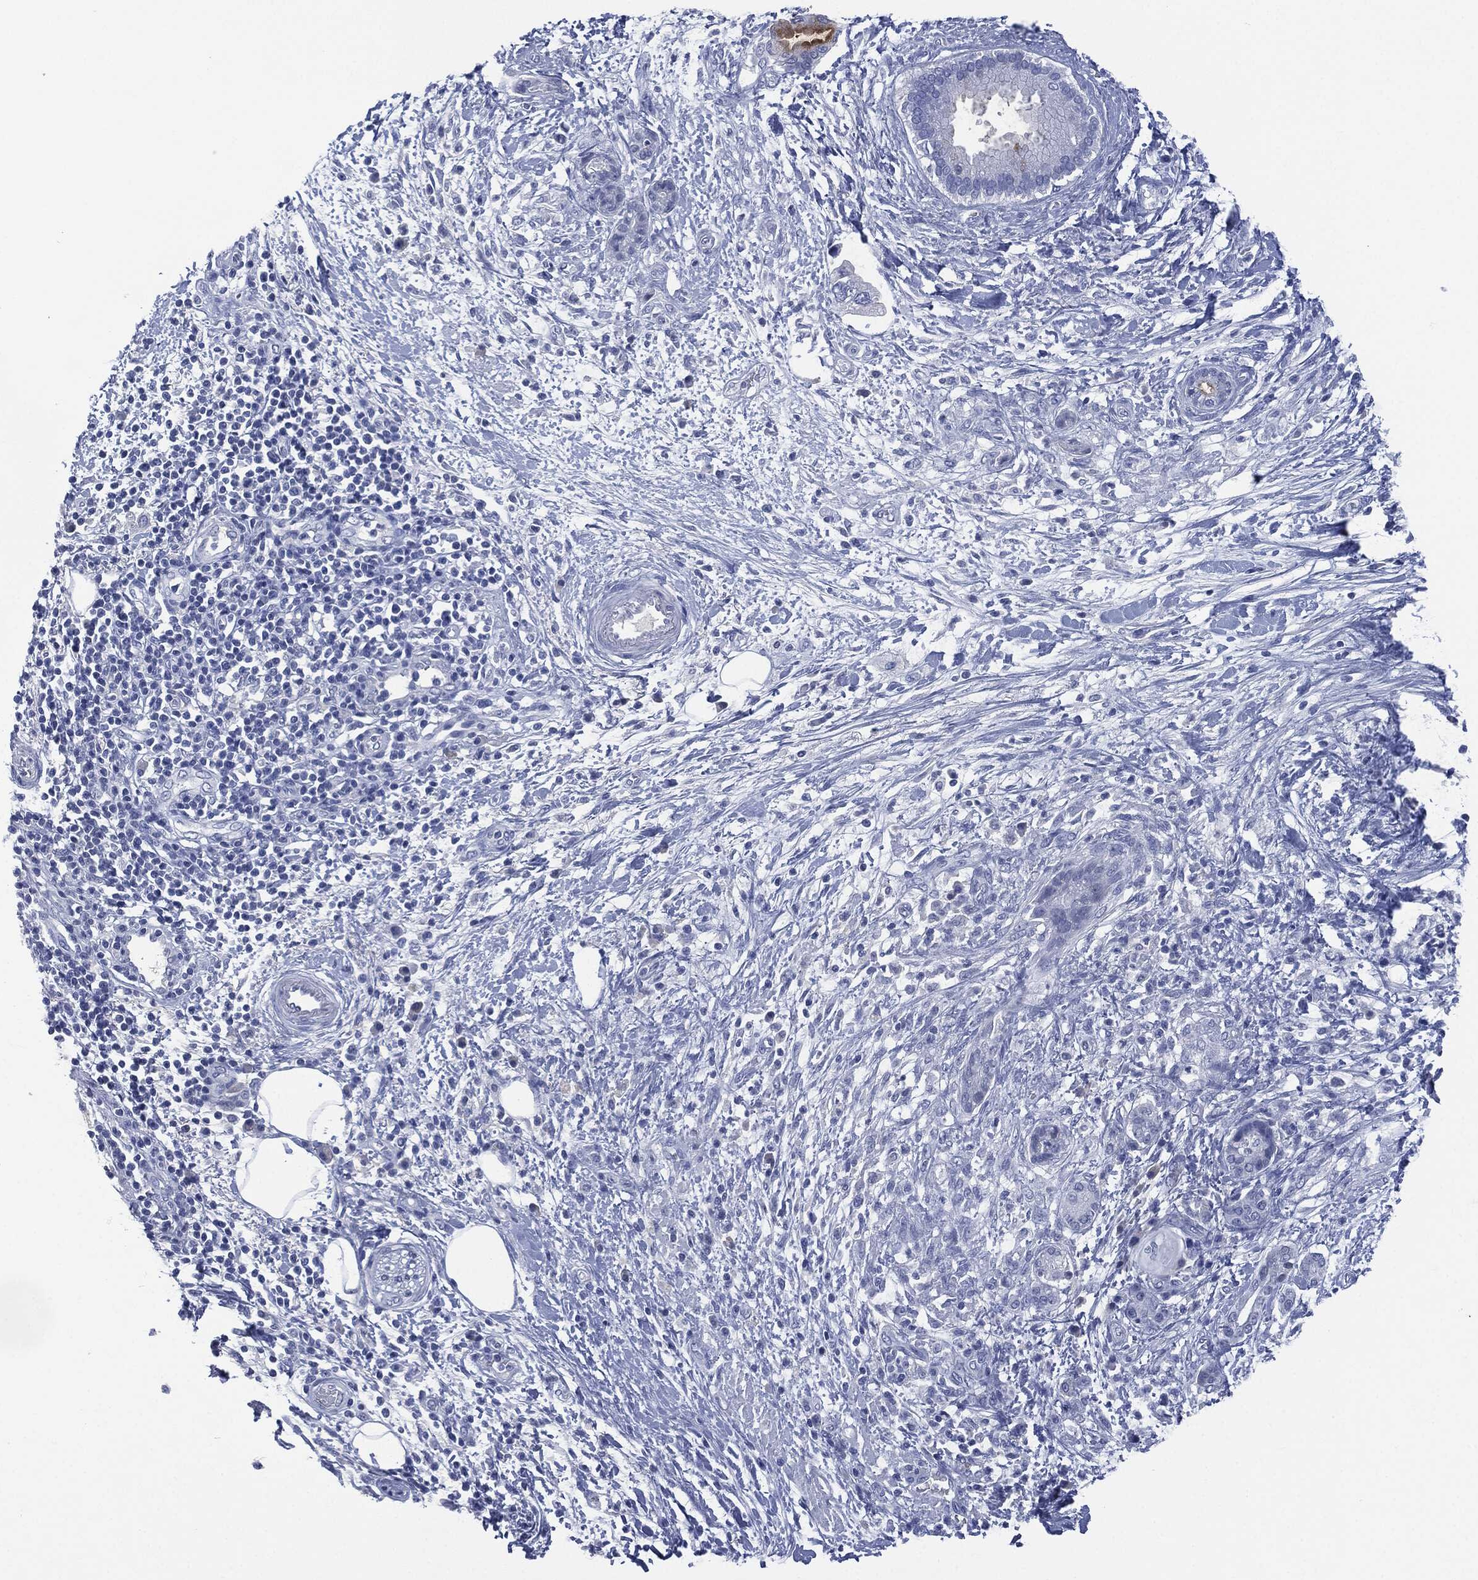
{"staining": {"intensity": "negative", "quantity": "none", "location": "none"}, "tissue": "pancreatic cancer", "cell_type": "Tumor cells", "image_type": "cancer", "snomed": [{"axis": "morphology", "description": "Adenocarcinoma, NOS"}, {"axis": "topography", "description": "Pancreas"}], "caption": "Micrograph shows no significant protein staining in tumor cells of adenocarcinoma (pancreatic).", "gene": "MUC16", "patient": {"sex": "female", "age": 73}}